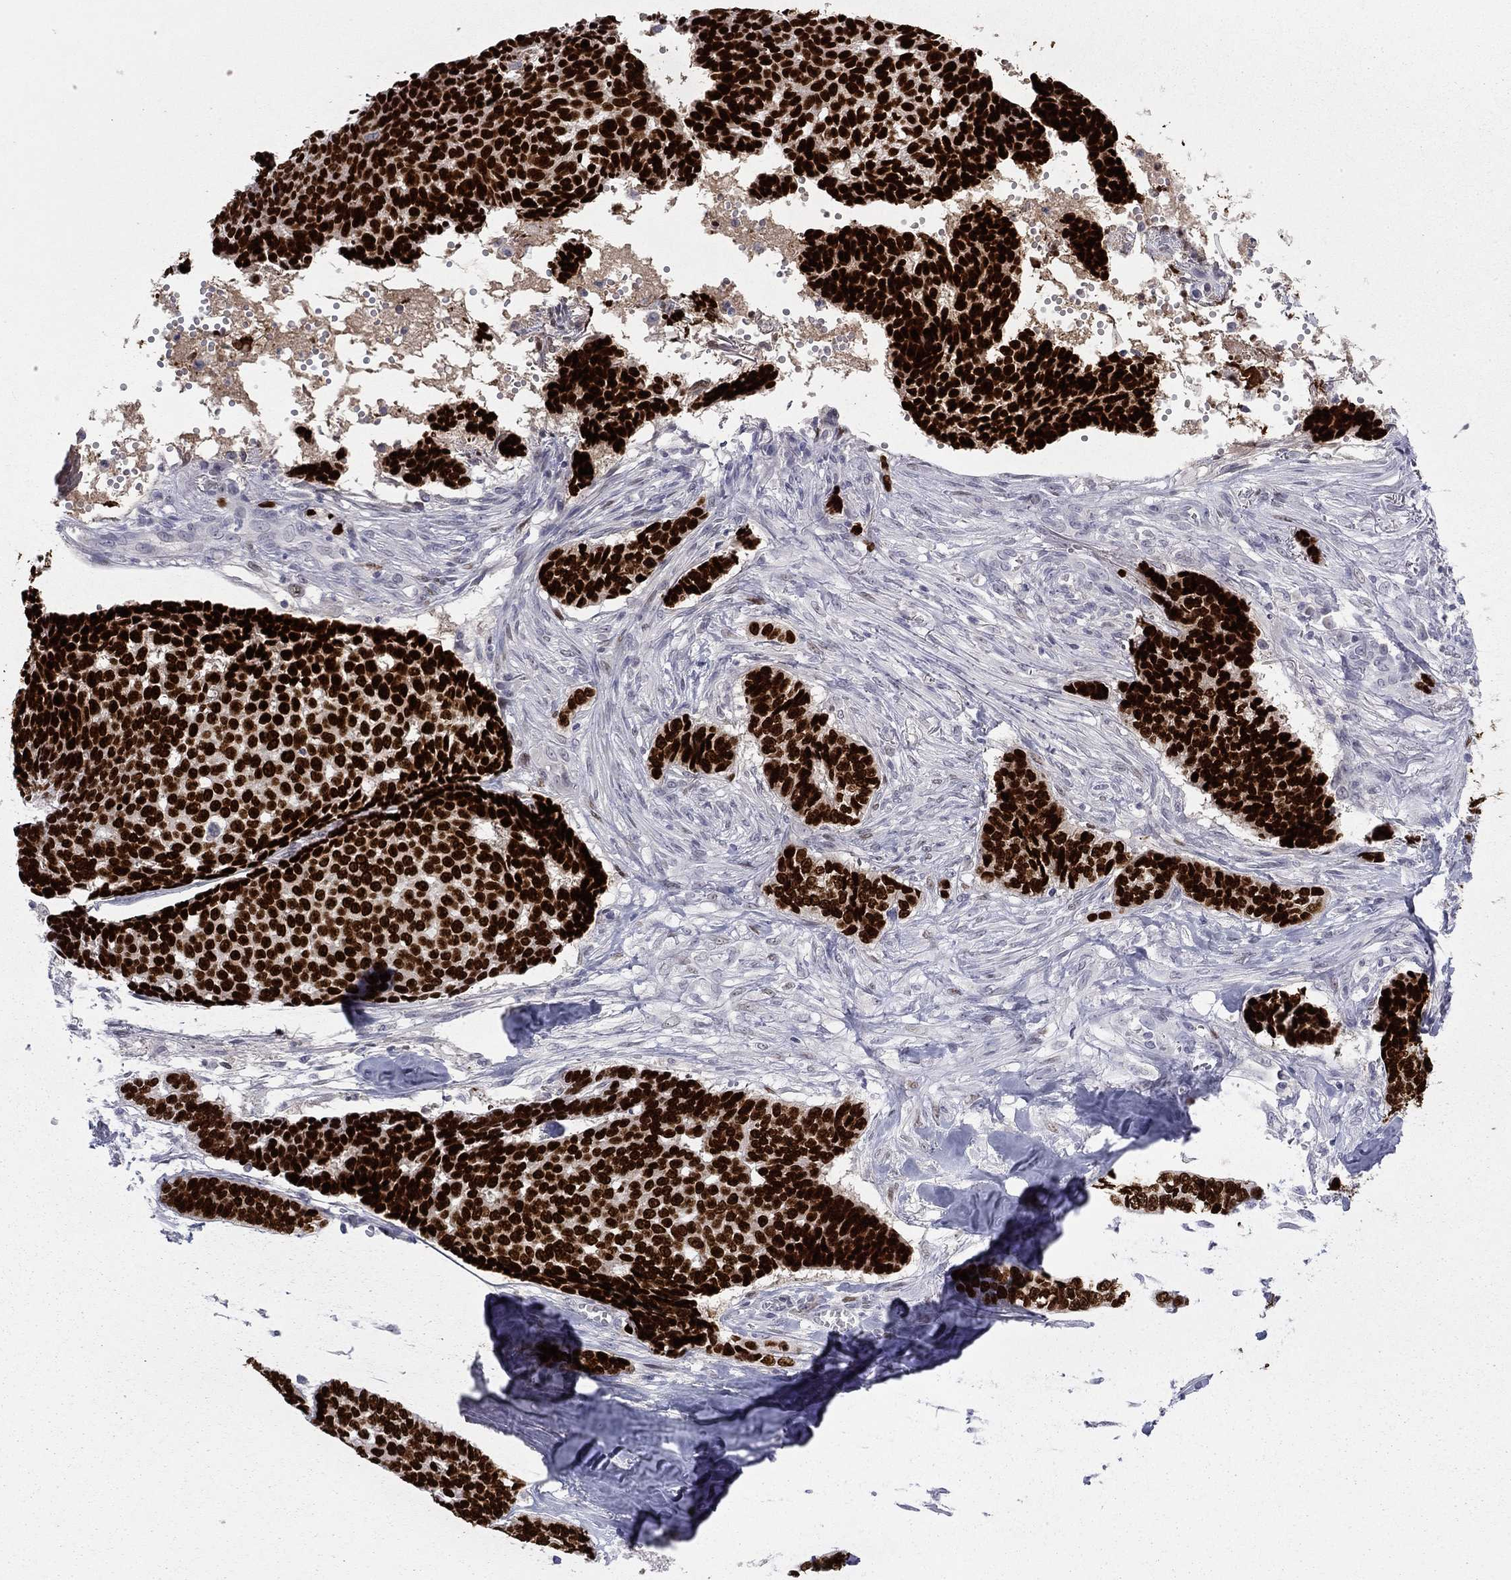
{"staining": {"intensity": "strong", "quantity": ">75%", "location": "nuclear"}, "tissue": "skin cancer", "cell_type": "Tumor cells", "image_type": "cancer", "snomed": [{"axis": "morphology", "description": "Basal cell carcinoma"}, {"axis": "topography", "description": "Skin"}], "caption": "DAB immunohistochemical staining of basal cell carcinoma (skin) exhibits strong nuclear protein staining in about >75% of tumor cells.", "gene": "TFAP2B", "patient": {"sex": "male", "age": 86}}